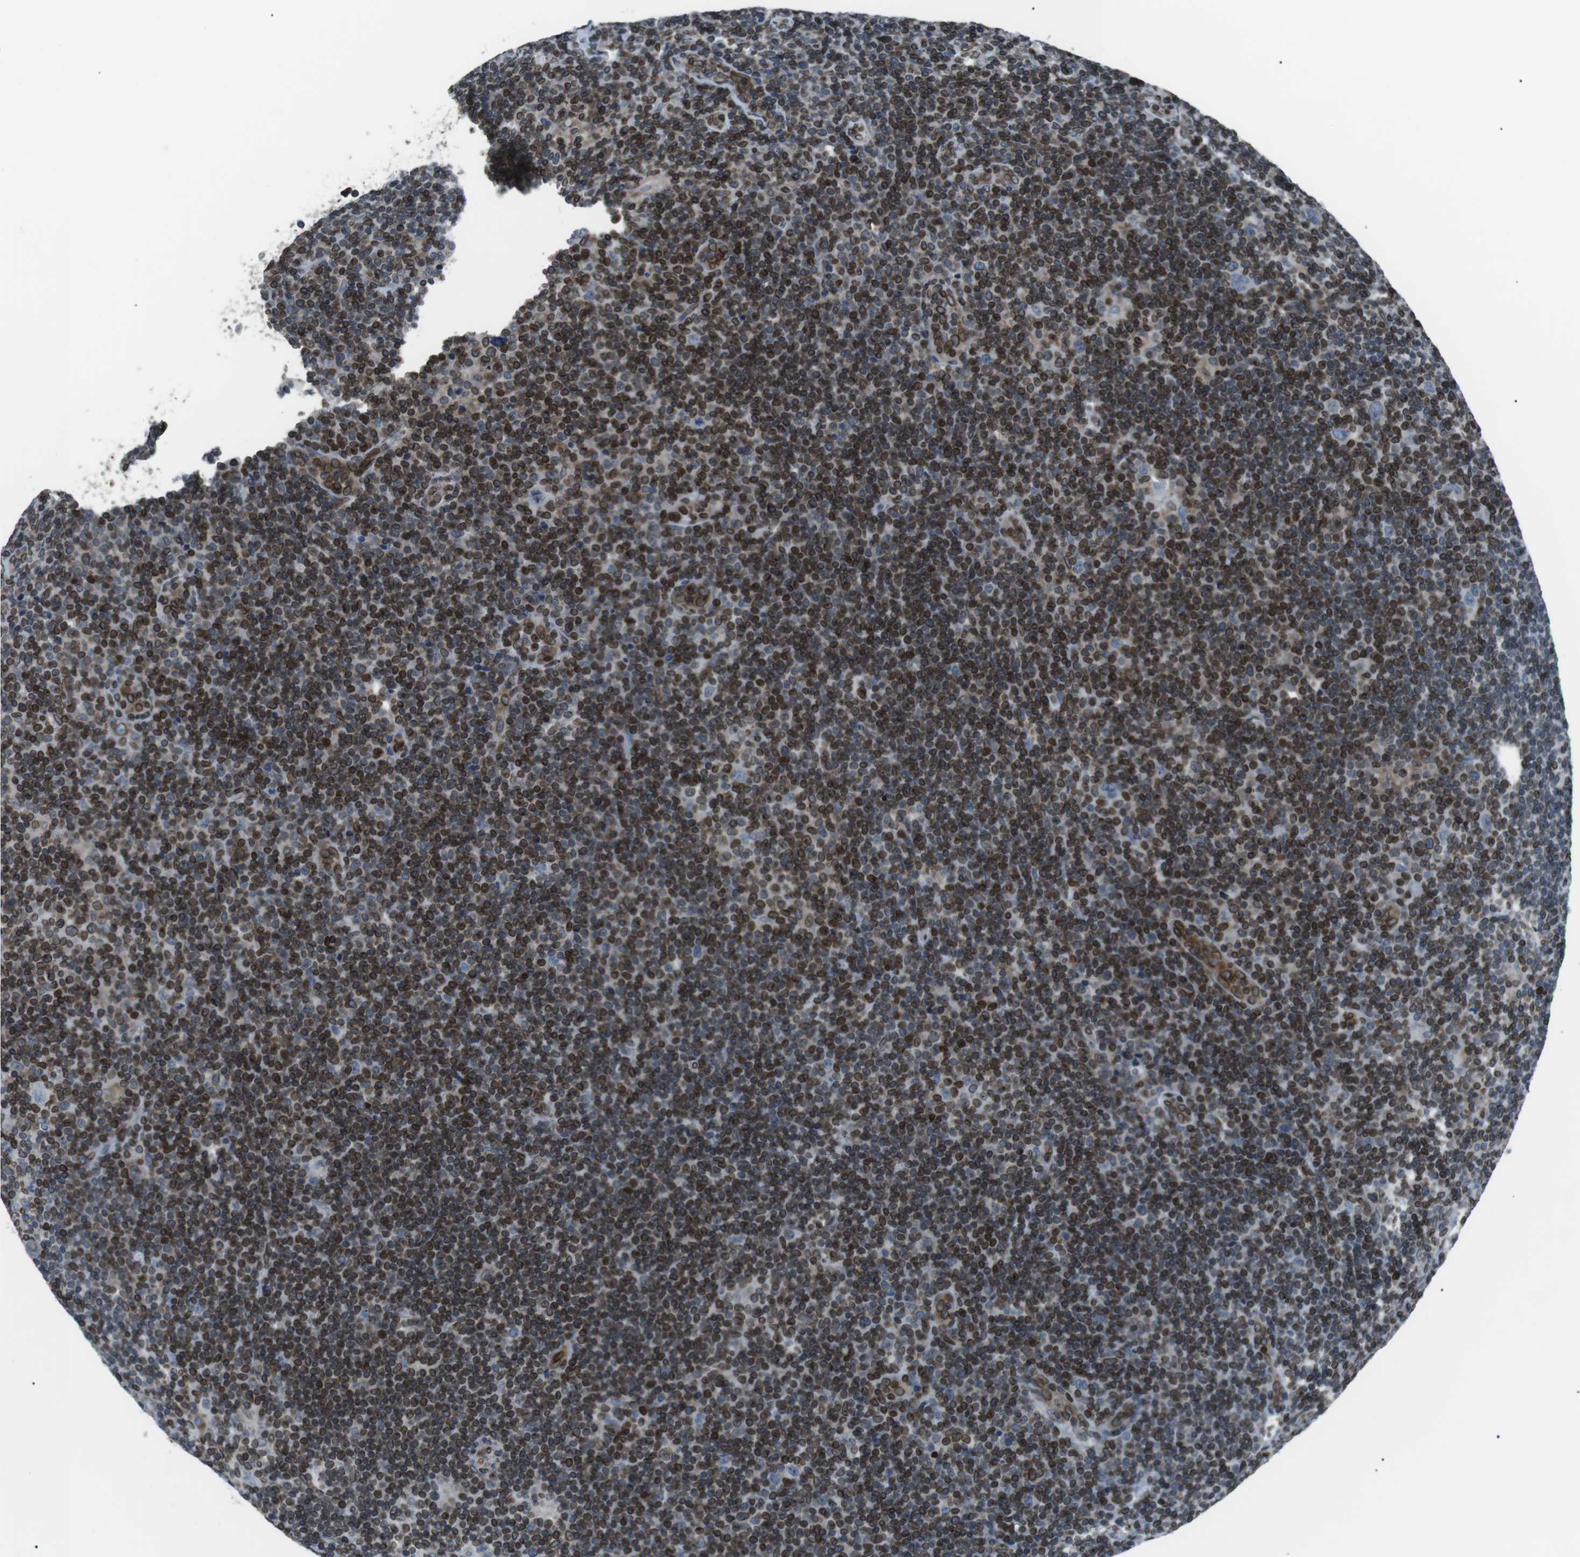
{"staining": {"intensity": "negative", "quantity": "none", "location": "none"}, "tissue": "lymphoma", "cell_type": "Tumor cells", "image_type": "cancer", "snomed": [{"axis": "morphology", "description": "Hodgkin's disease, NOS"}, {"axis": "topography", "description": "Lymph node"}], "caption": "Tumor cells are negative for brown protein staining in Hodgkin's disease. The staining is performed using DAB brown chromogen with nuclei counter-stained in using hematoxylin.", "gene": "TMX4", "patient": {"sex": "female", "age": 57}}